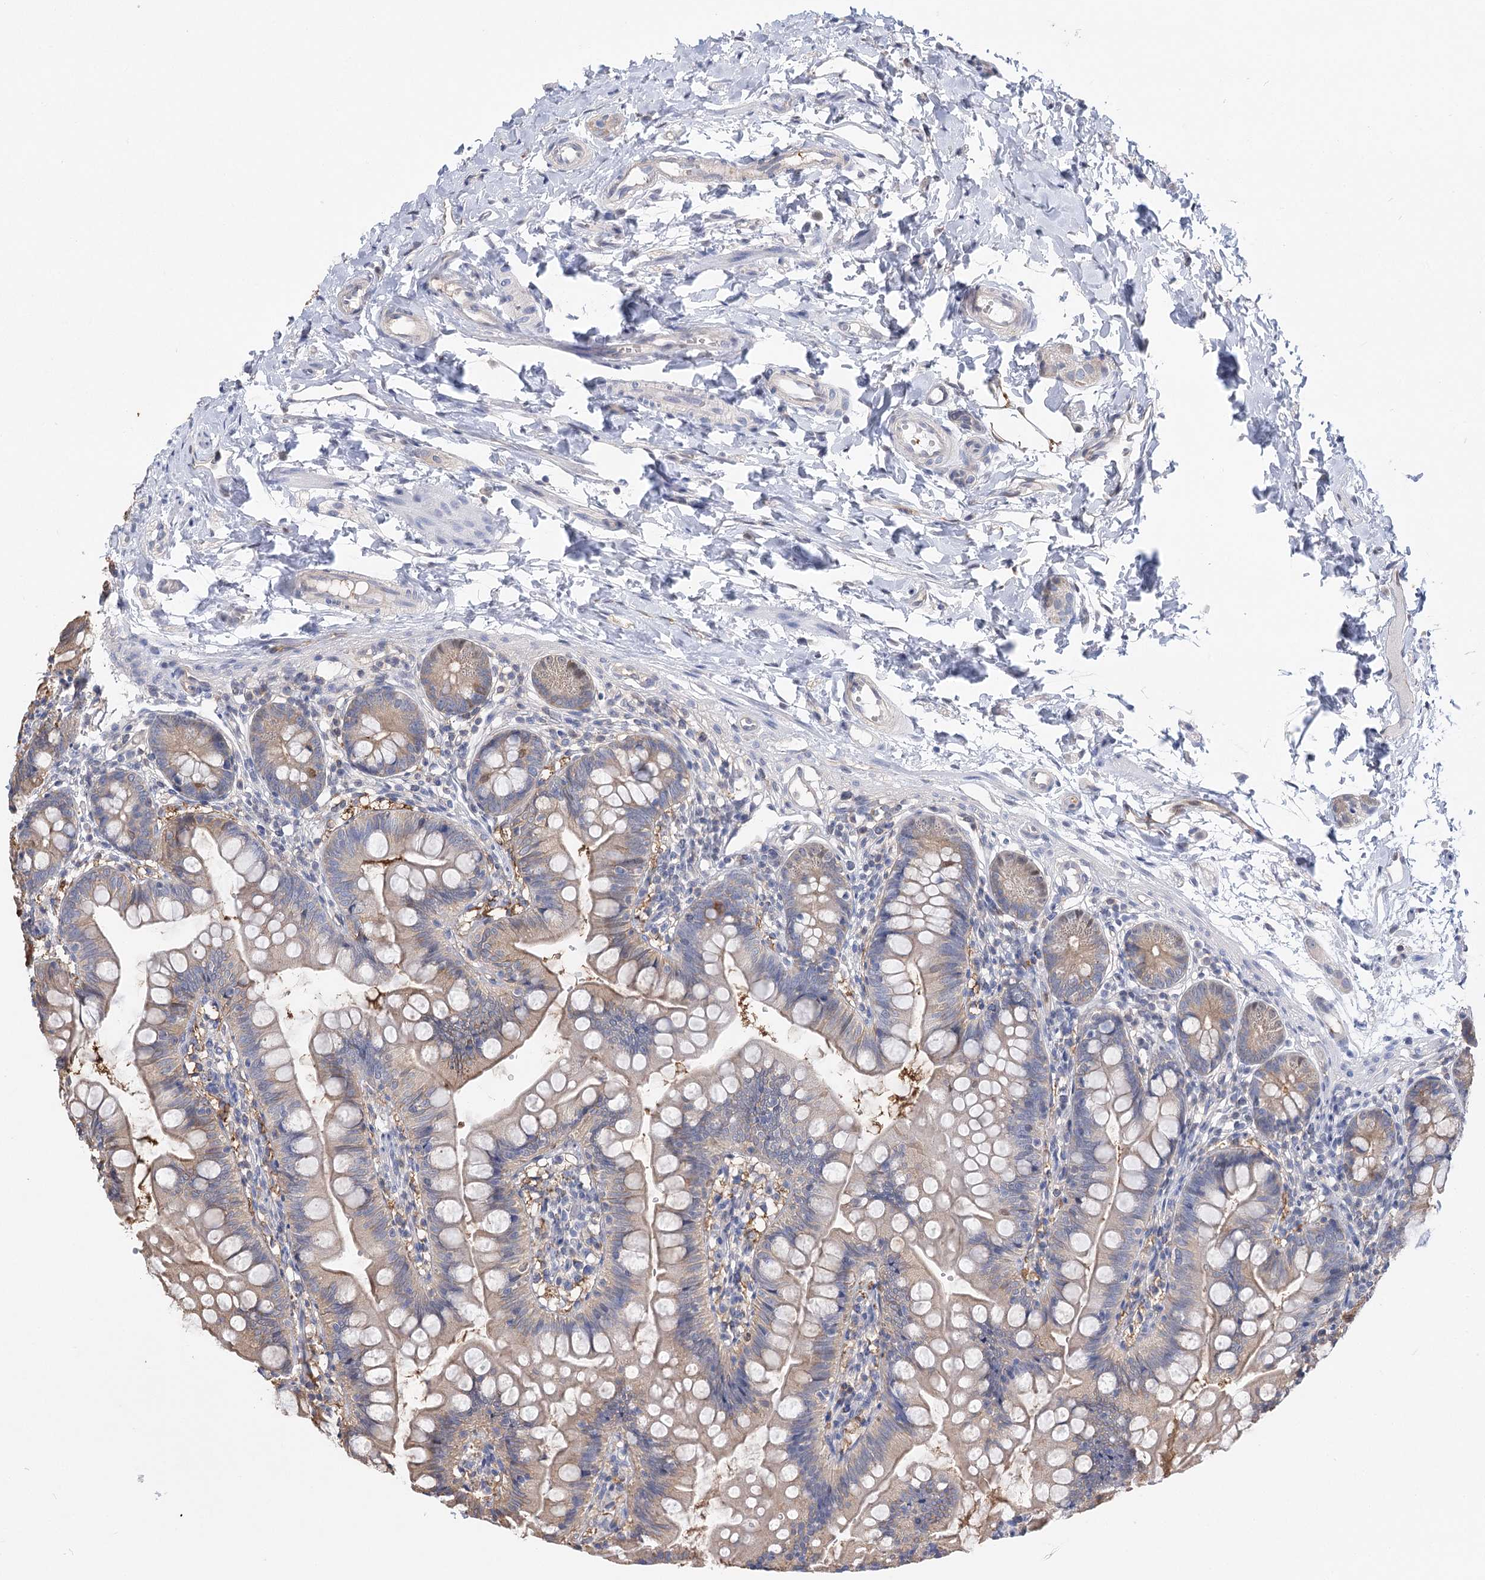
{"staining": {"intensity": "weak", "quantity": ">75%", "location": "cytoplasmic/membranous"}, "tissue": "small intestine", "cell_type": "Glandular cells", "image_type": "normal", "snomed": [{"axis": "morphology", "description": "Normal tissue, NOS"}, {"axis": "topography", "description": "Small intestine"}], "caption": "A brown stain highlights weak cytoplasmic/membranous staining of a protein in glandular cells of unremarkable human small intestine.", "gene": "UGP2", "patient": {"sex": "male", "age": 7}}